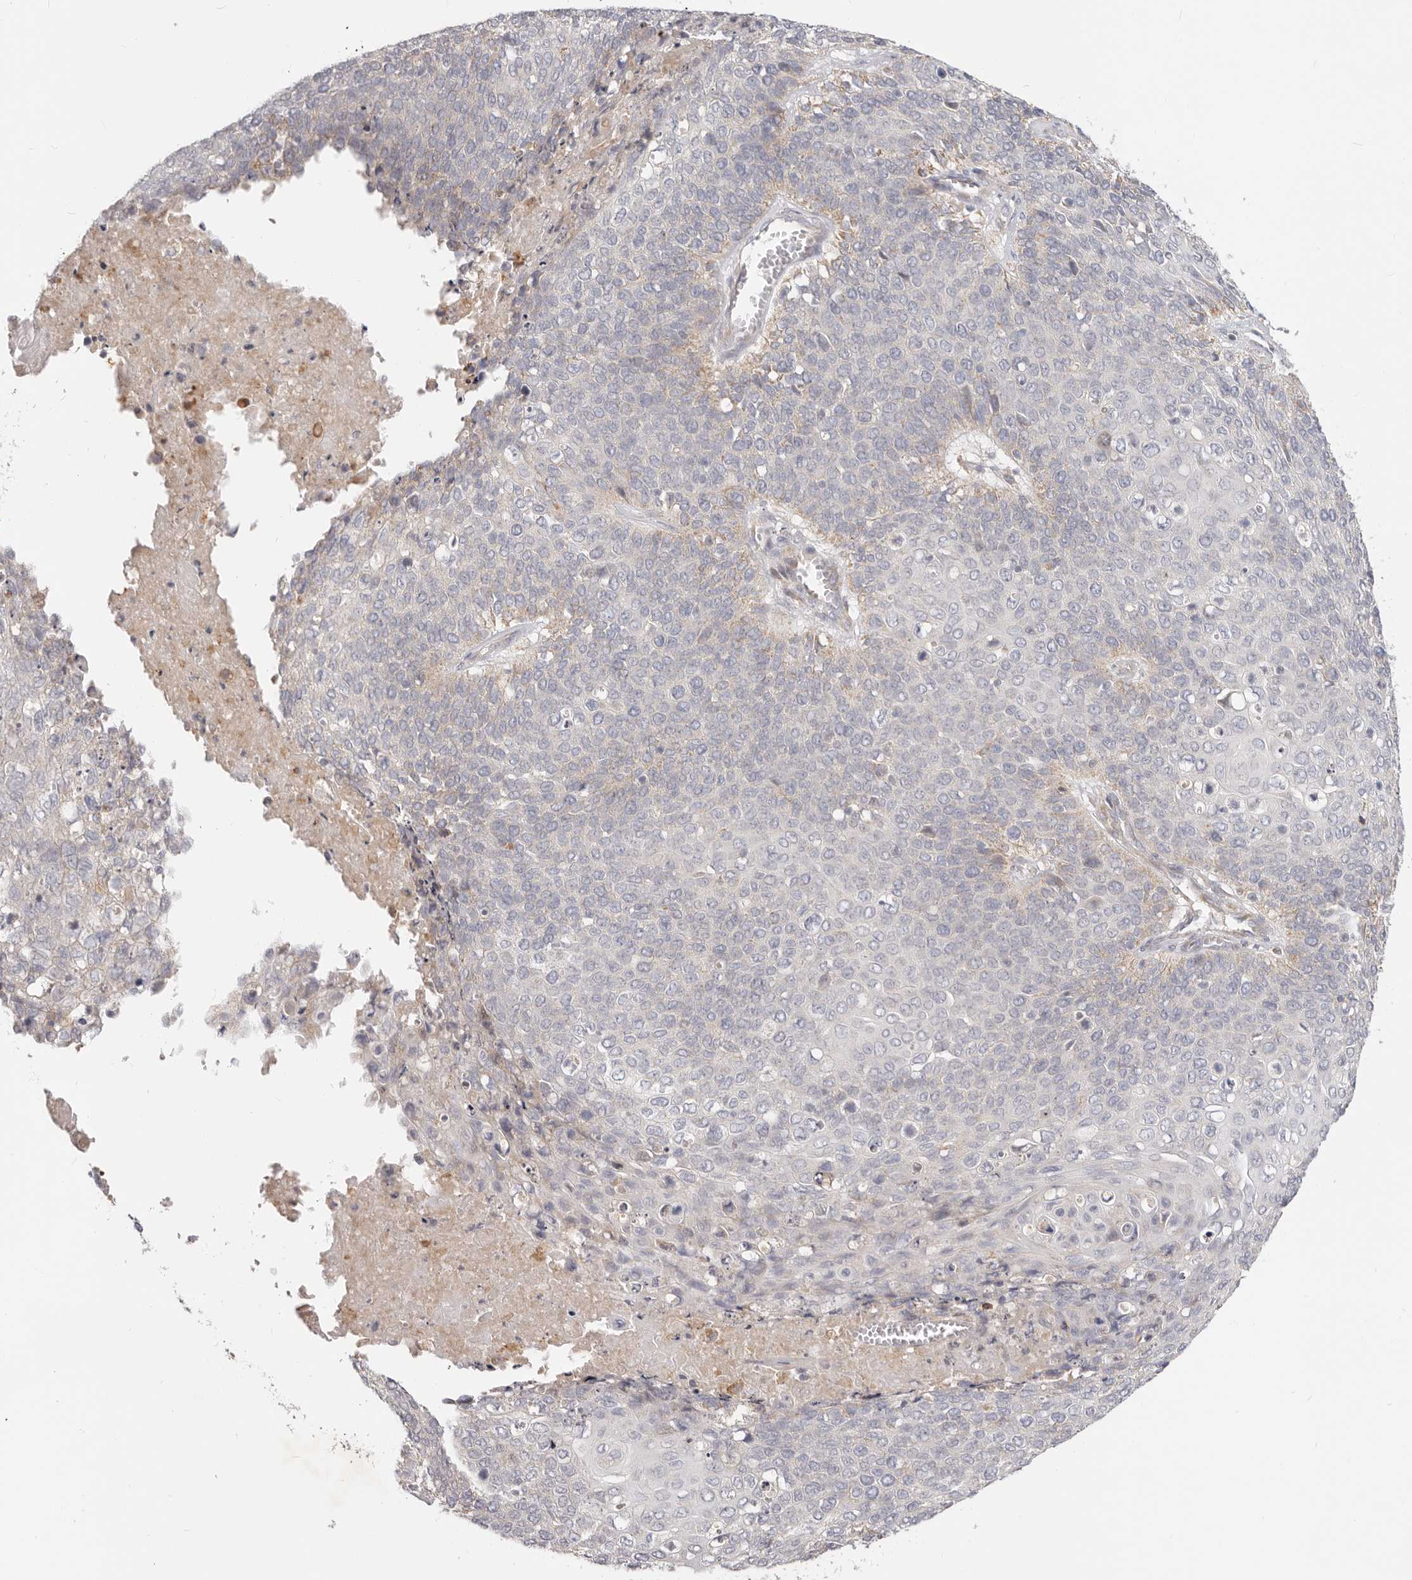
{"staining": {"intensity": "negative", "quantity": "none", "location": "none"}, "tissue": "cervical cancer", "cell_type": "Tumor cells", "image_type": "cancer", "snomed": [{"axis": "morphology", "description": "Squamous cell carcinoma, NOS"}, {"axis": "topography", "description": "Cervix"}], "caption": "Immunohistochemical staining of human cervical cancer displays no significant positivity in tumor cells.", "gene": "TFB2M", "patient": {"sex": "female", "age": 39}}